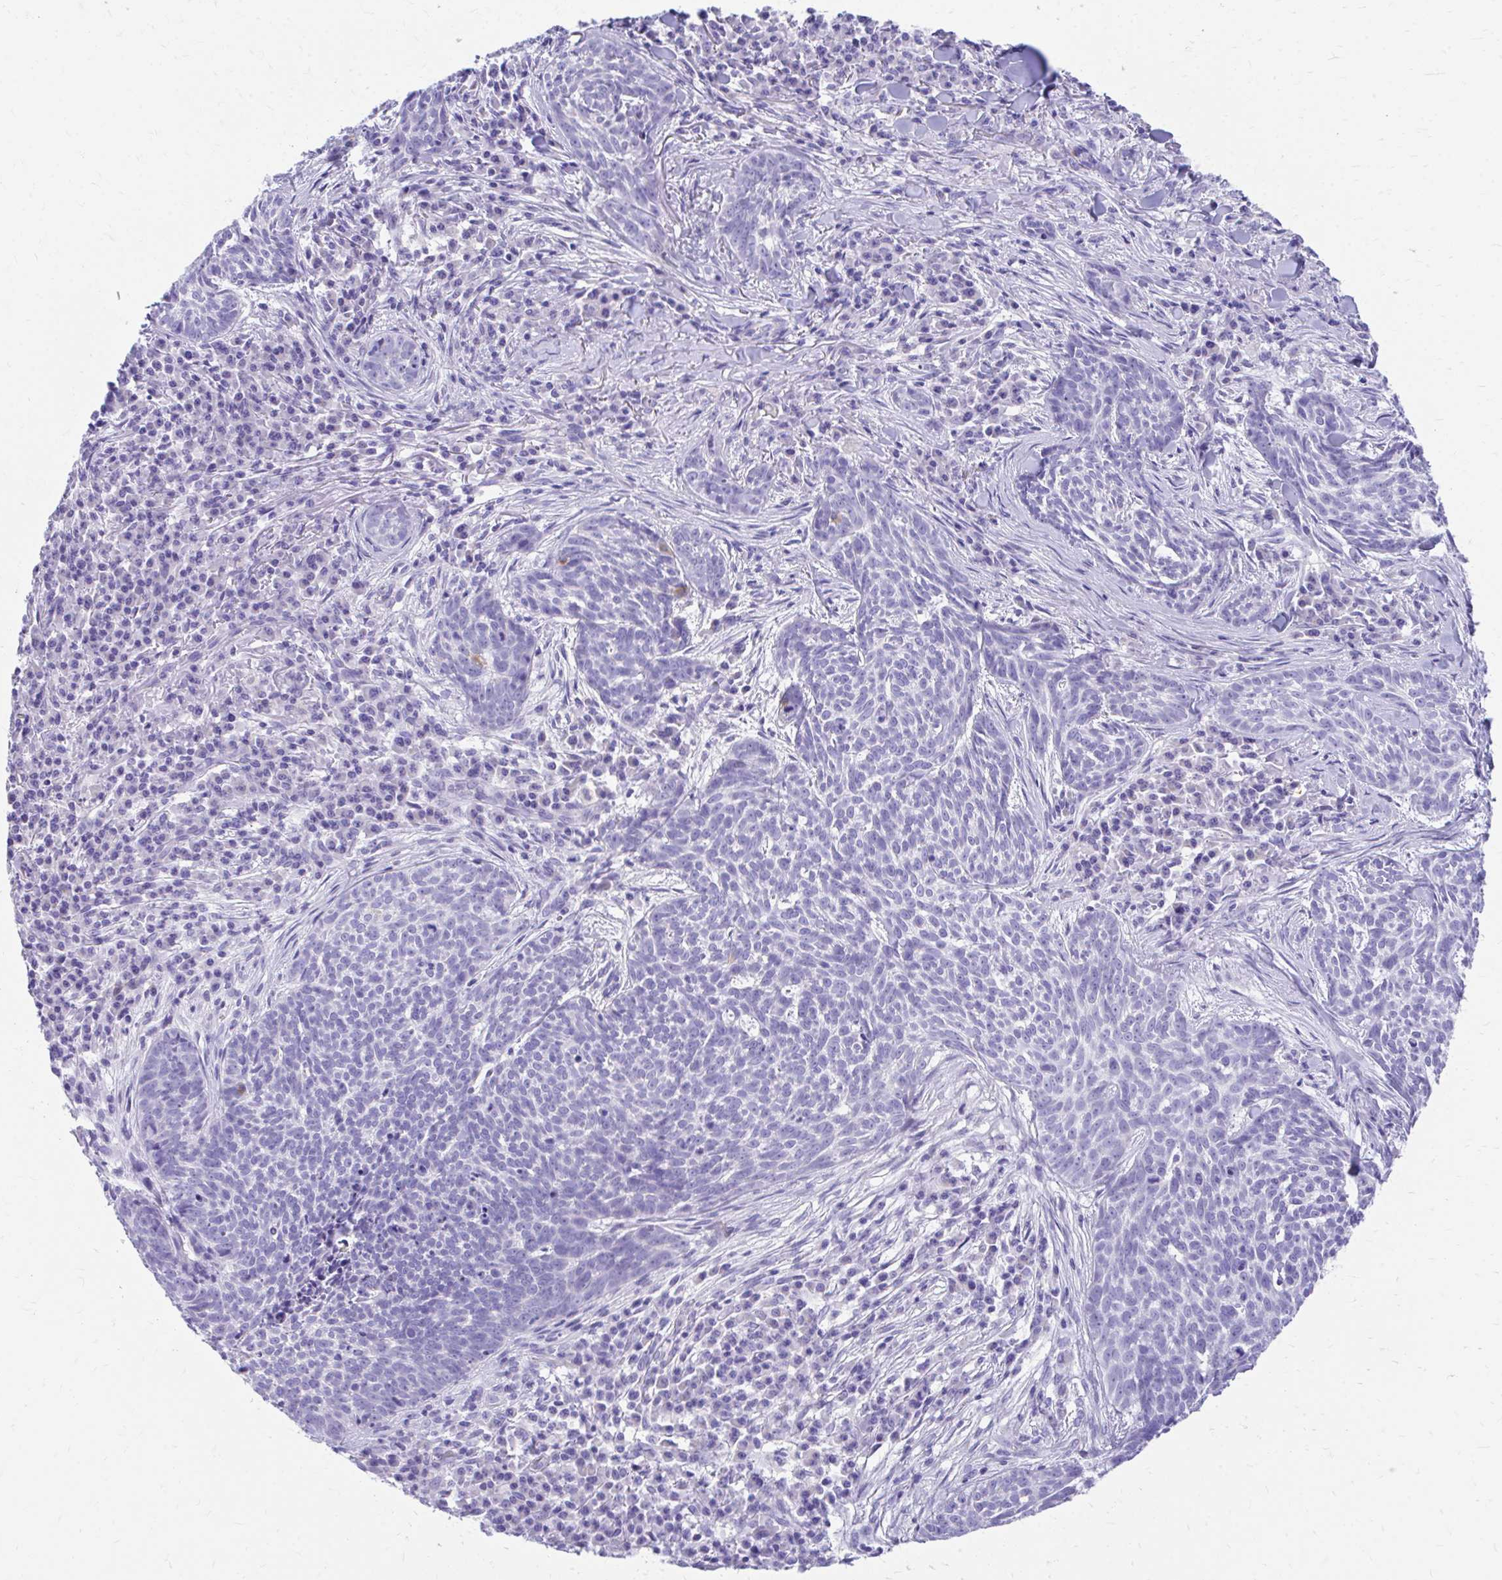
{"staining": {"intensity": "negative", "quantity": "none", "location": "none"}, "tissue": "skin cancer", "cell_type": "Tumor cells", "image_type": "cancer", "snomed": [{"axis": "morphology", "description": "Basal cell carcinoma"}, {"axis": "topography", "description": "Skin"}], "caption": "This micrograph is of basal cell carcinoma (skin) stained with immunohistochemistry (IHC) to label a protein in brown with the nuclei are counter-stained blue. There is no positivity in tumor cells.", "gene": "KRIT1", "patient": {"sex": "female", "age": 93}}